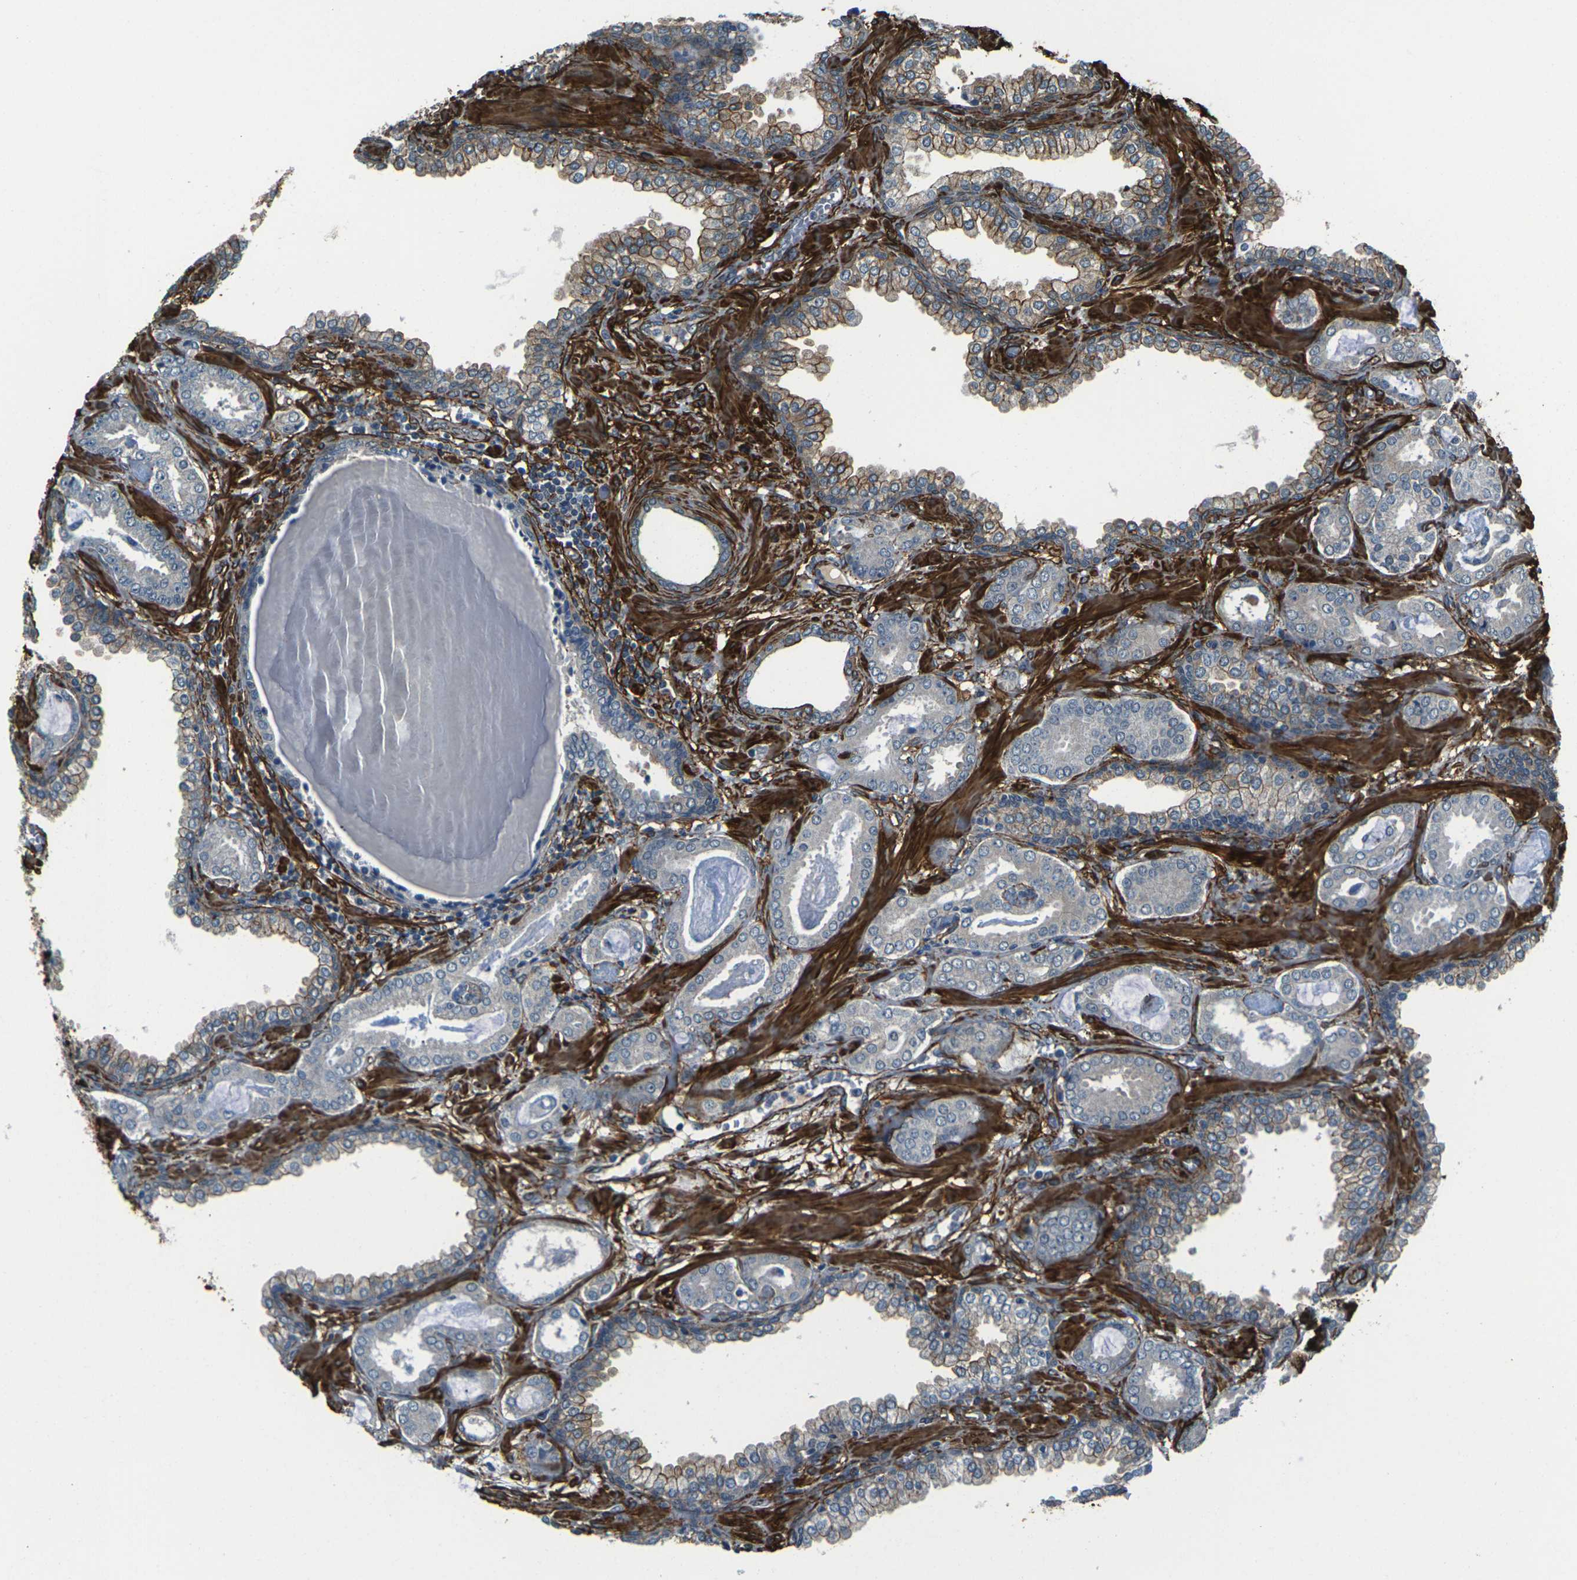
{"staining": {"intensity": "negative", "quantity": "none", "location": "none"}, "tissue": "prostate cancer", "cell_type": "Tumor cells", "image_type": "cancer", "snomed": [{"axis": "morphology", "description": "Adenocarcinoma, Low grade"}, {"axis": "topography", "description": "Prostate"}], "caption": "Immunohistochemistry of prostate cancer demonstrates no staining in tumor cells. The staining is performed using DAB (3,3'-diaminobenzidine) brown chromogen with nuclei counter-stained in using hematoxylin.", "gene": "GRAMD1C", "patient": {"sex": "male", "age": 53}}